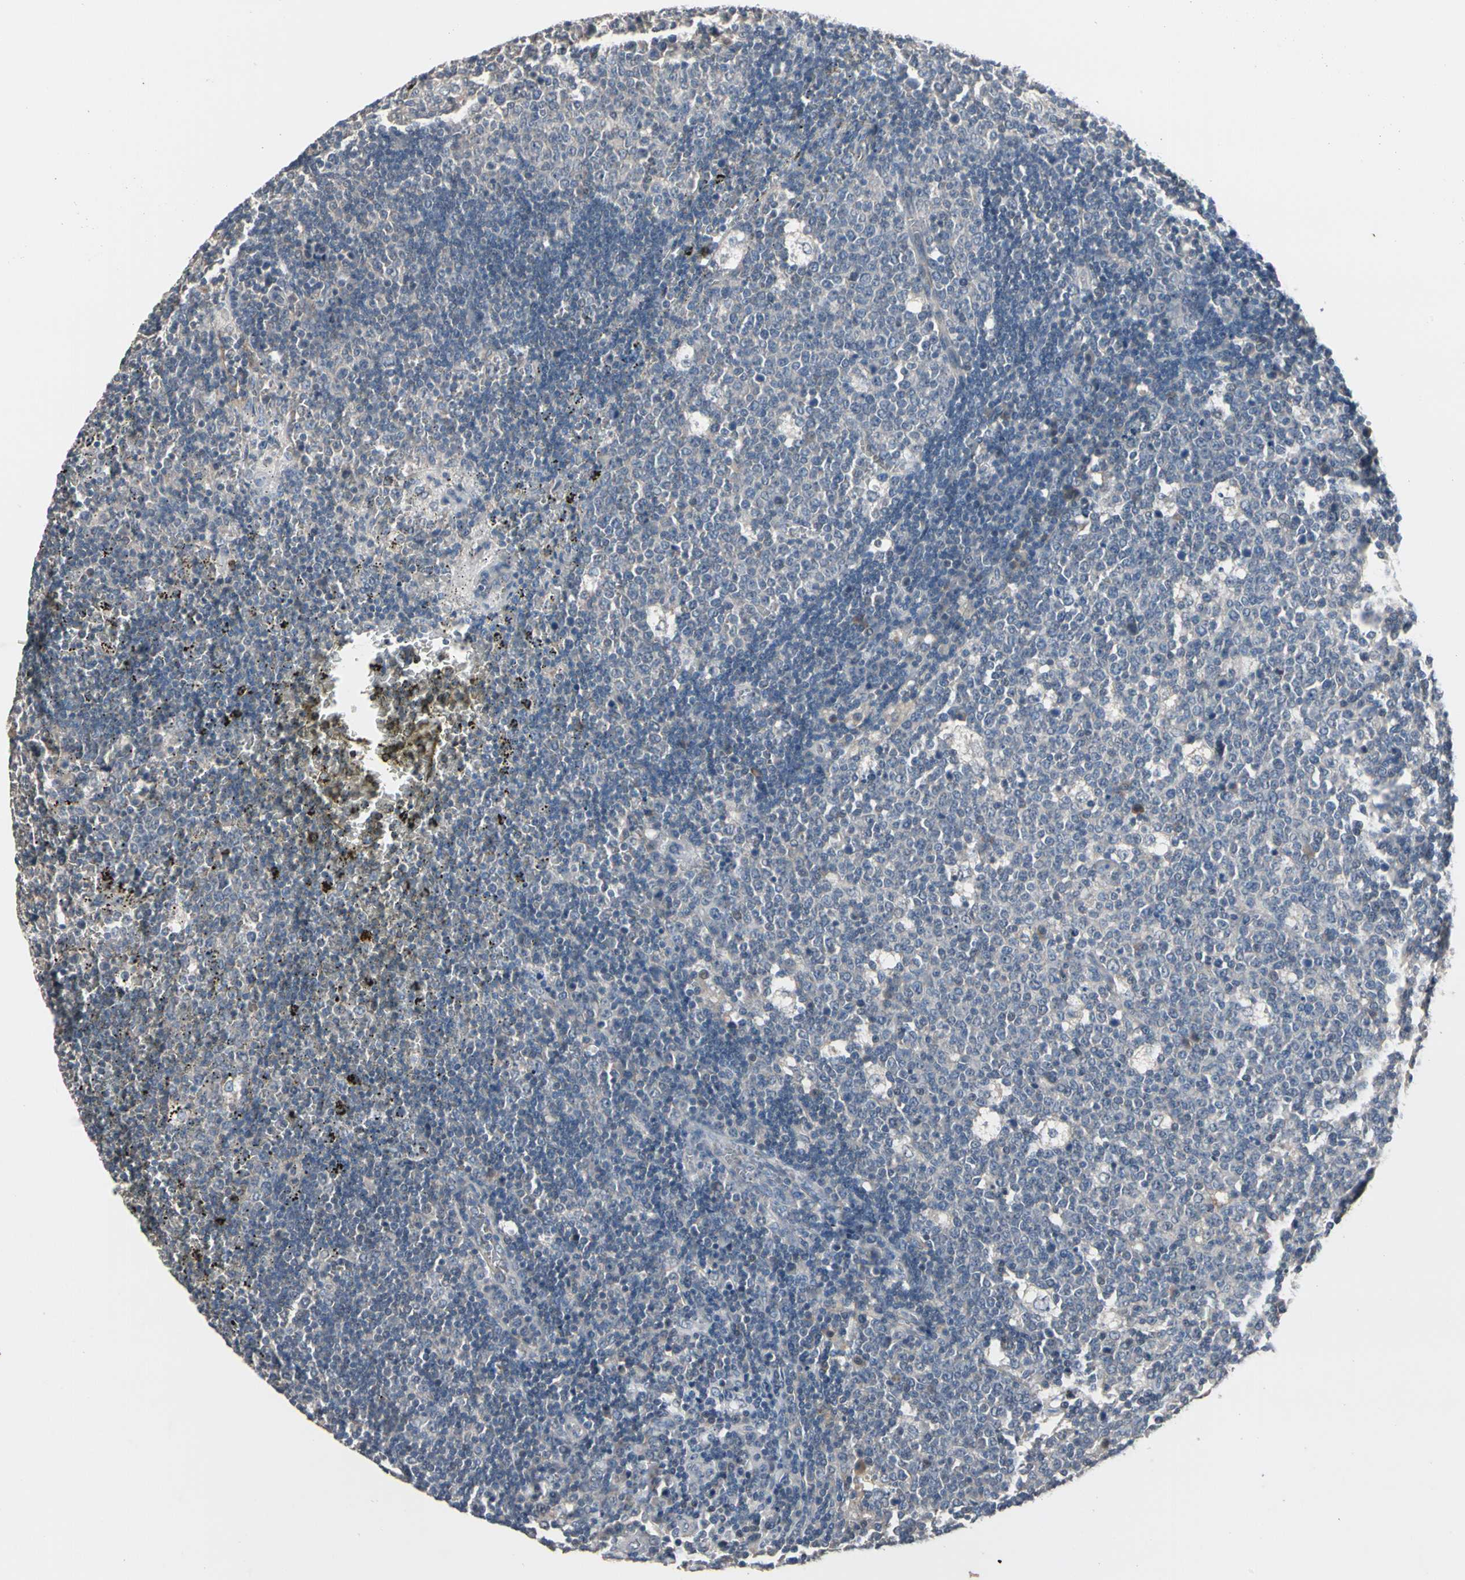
{"staining": {"intensity": "negative", "quantity": "none", "location": "none"}, "tissue": "lymph node", "cell_type": "Germinal center cells", "image_type": "normal", "snomed": [{"axis": "morphology", "description": "Normal tissue, NOS"}, {"axis": "topography", "description": "Lymph node"}, {"axis": "topography", "description": "Salivary gland"}], "caption": "The histopathology image reveals no staining of germinal center cells in benign lymph node. (Stains: DAB IHC with hematoxylin counter stain, Microscopy: brightfield microscopy at high magnification).", "gene": "SV2A", "patient": {"sex": "male", "age": 8}}